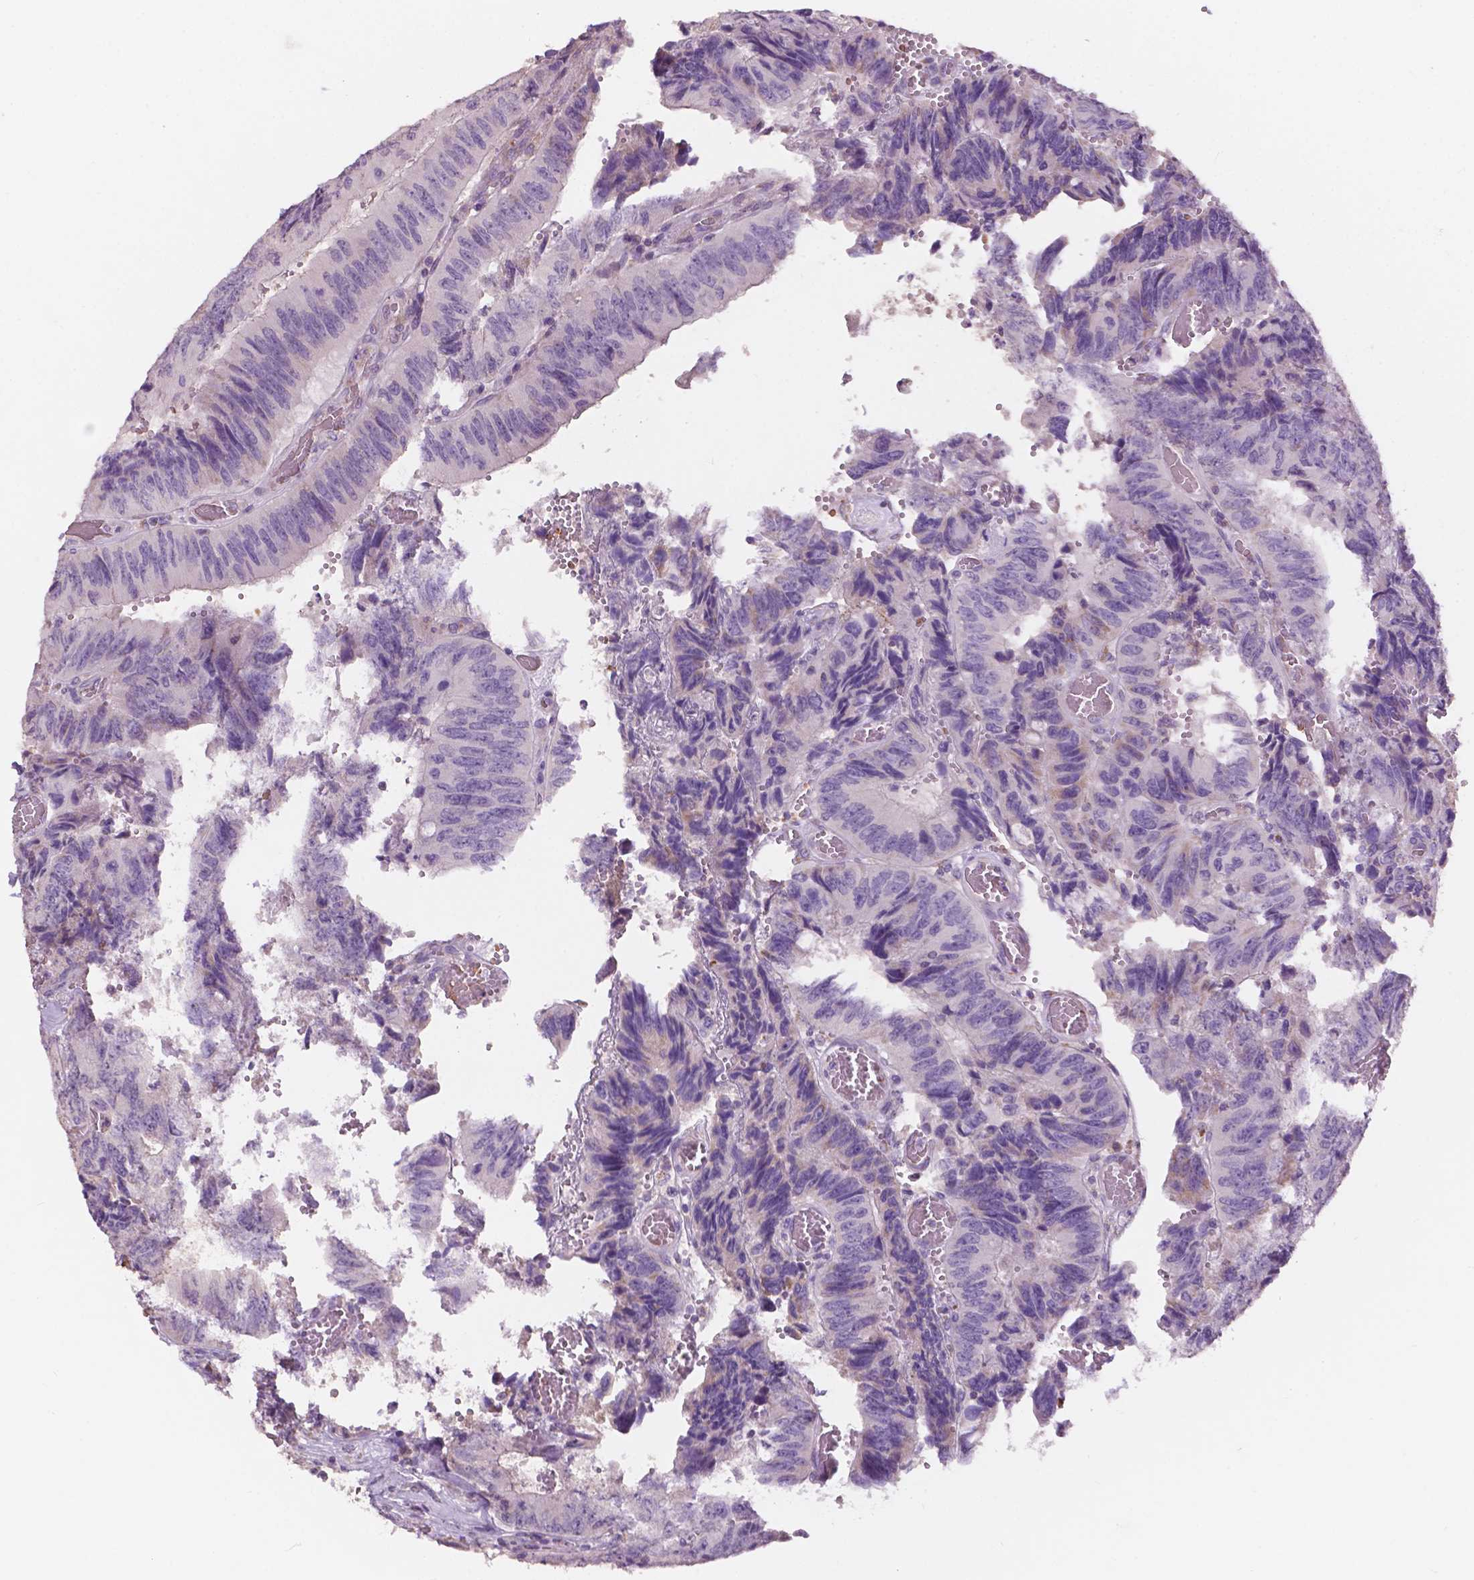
{"staining": {"intensity": "negative", "quantity": "none", "location": "none"}, "tissue": "colorectal cancer", "cell_type": "Tumor cells", "image_type": "cancer", "snomed": [{"axis": "morphology", "description": "Adenocarcinoma, NOS"}, {"axis": "topography", "description": "Colon"}], "caption": "Immunohistochemistry histopathology image of neoplastic tissue: human colorectal adenocarcinoma stained with DAB (3,3'-diaminobenzidine) exhibits no significant protein expression in tumor cells.", "gene": "NDUFS1", "patient": {"sex": "female", "age": 84}}